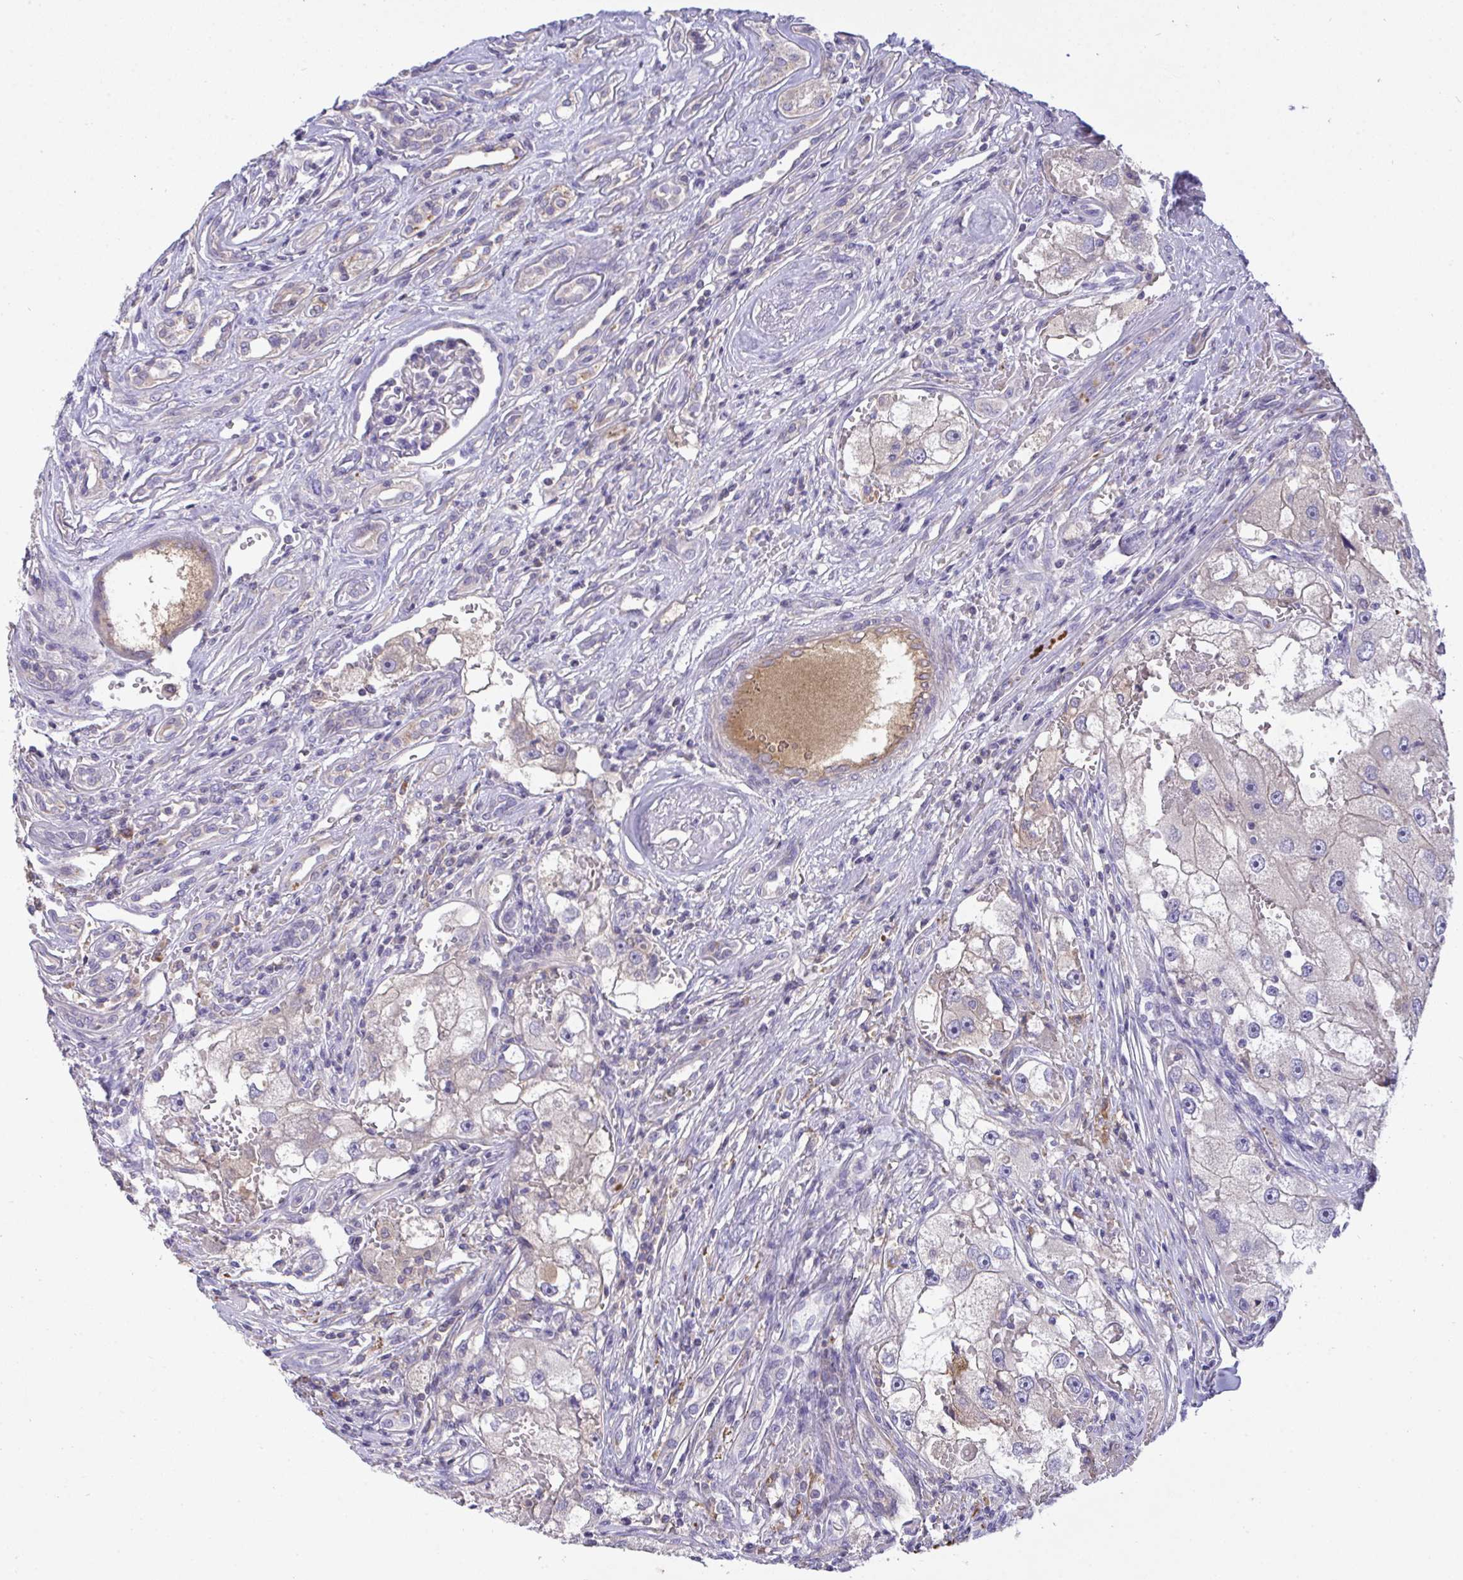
{"staining": {"intensity": "negative", "quantity": "none", "location": "none"}, "tissue": "renal cancer", "cell_type": "Tumor cells", "image_type": "cancer", "snomed": [{"axis": "morphology", "description": "Adenocarcinoma, NOS"}, {"axis": "topography", "description": "Kidney"}], "caption": "A high-resolution histopathology image shows immunohistochemistry (IHC) staining of adenocarcinoma (renal), which exhibits no significant expression in tumor cells. (Brightfield microscopy of DAB immunohistochemistry at high magnification).", "gene": "ZNF581", "patient": {"sex": "male", "age": 63}}